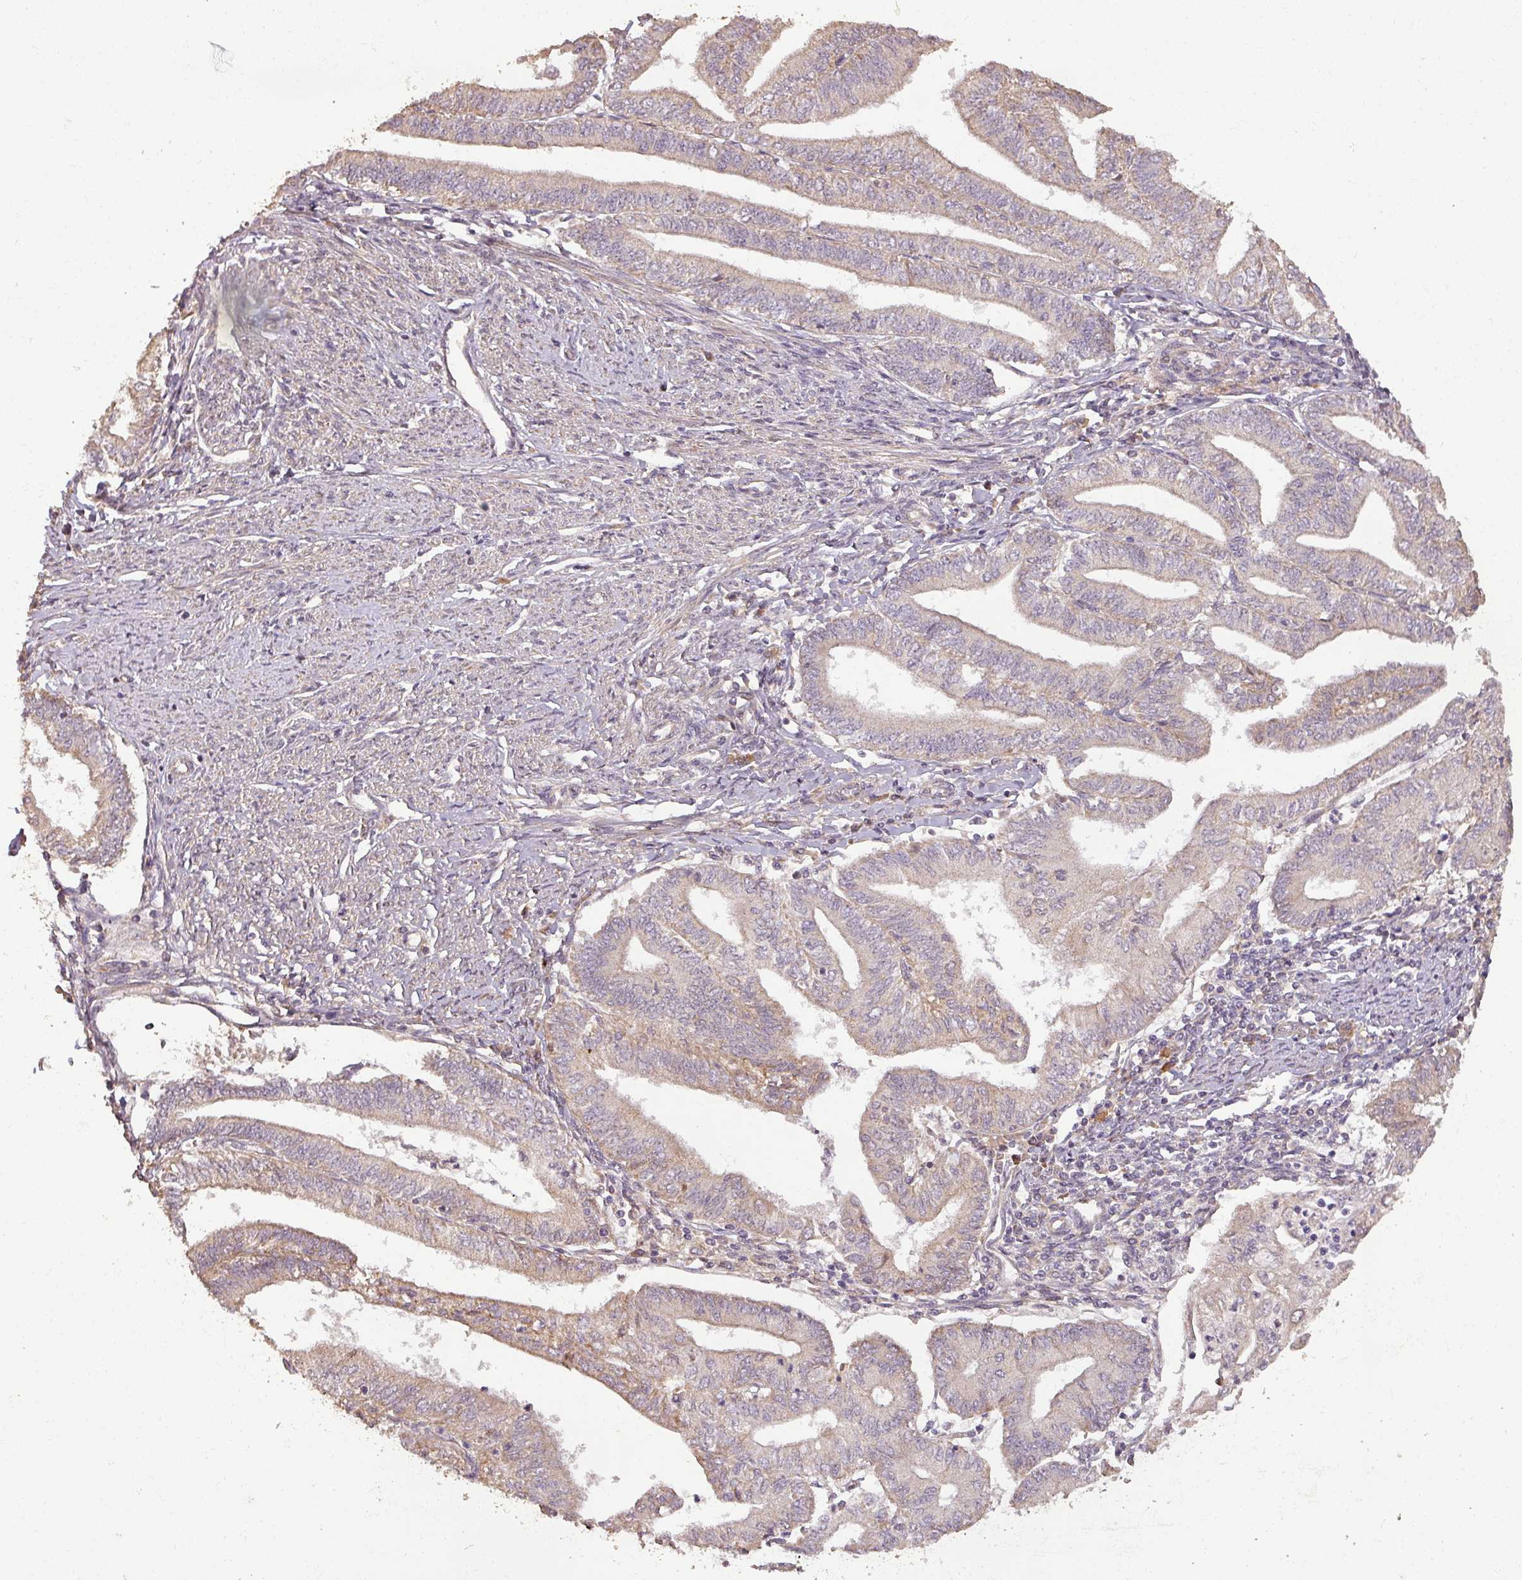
{"staining": {"intensity": "weak", "quantity": "25%-75%", "location": "cytoplasmic/membranous"}, "tissue": "endometrial cancer", "cell_type": "Tumor cells", "image_type": "cancer", "snomed": [{"axis": "morphology", "description": "Adenocarcinoma, NOS"}, {"axis": "topography", "description": "Endometrium"}], "caption": "High-magnification brightfield microscopy of endometrial cancer (adenocarcinoma) stained with DAB (3,3'-diaminobenzidine) (brown) and counterstained with hematoxylin (blue). tumor cells exhibit weak cytoplasmic/membranous staining is seen in about25%-75% of cells.", "gene": "BPIFB3", "patient": {"sex": "female", "age": 66}}